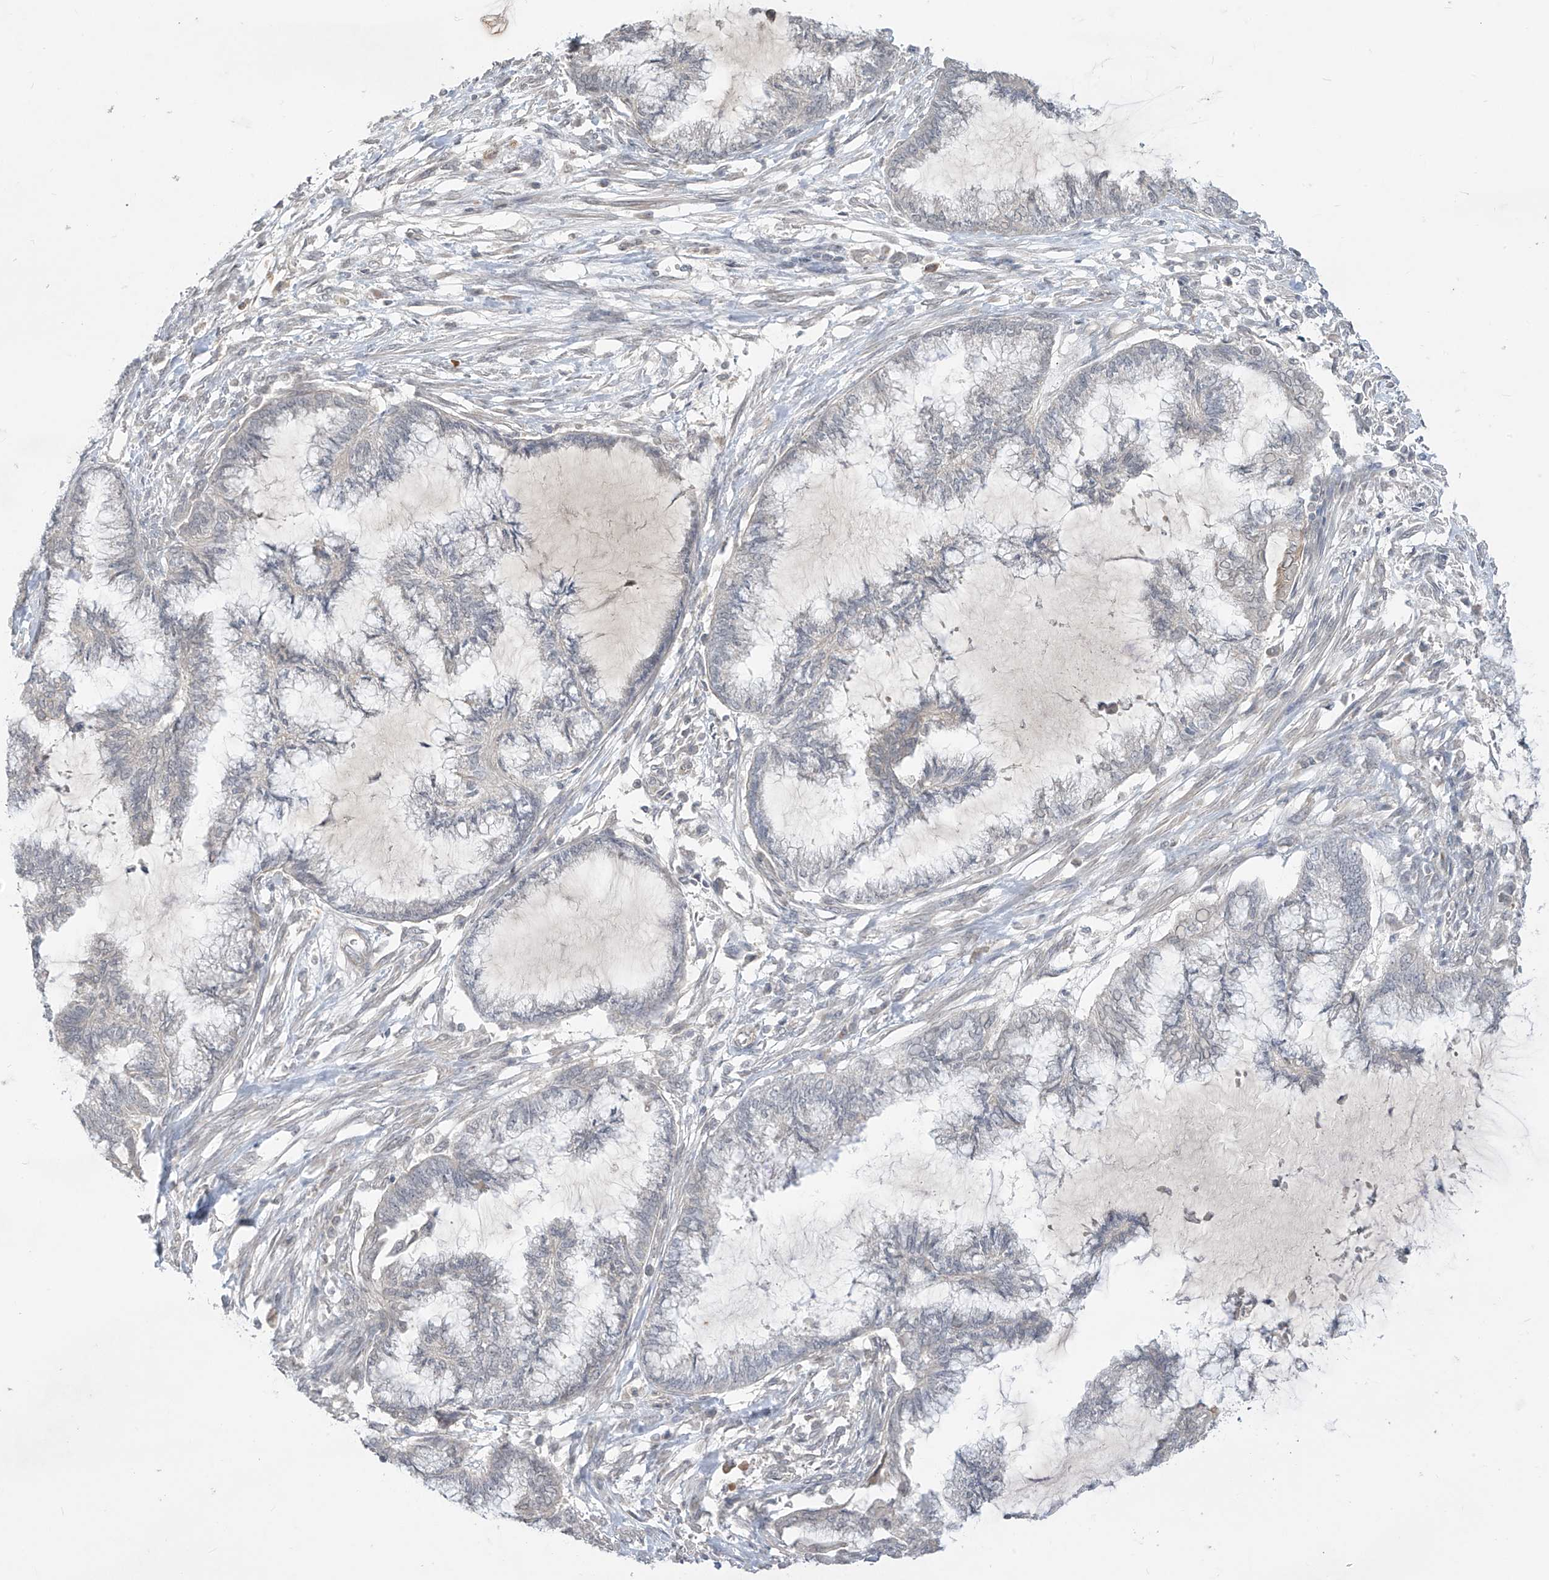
{"staining": {"intensity": "negative", "quantity": "none", "location": "none"}, "tissue": "endometrial cancer", "cell_type": "Tumor cells", "image_type": "cancer", "snomed": [{"axis": "morphology", "description": "Adenocarcinoma, NOS"}, {"axis": "topography", "description": "Endometrium"}], "caption": "Tumor cells are negative for protein expression in human endometrial cancer (adenocarcinoma).", "gene": "DGKQ", "patient": {"sex": "female", "age": 86}}